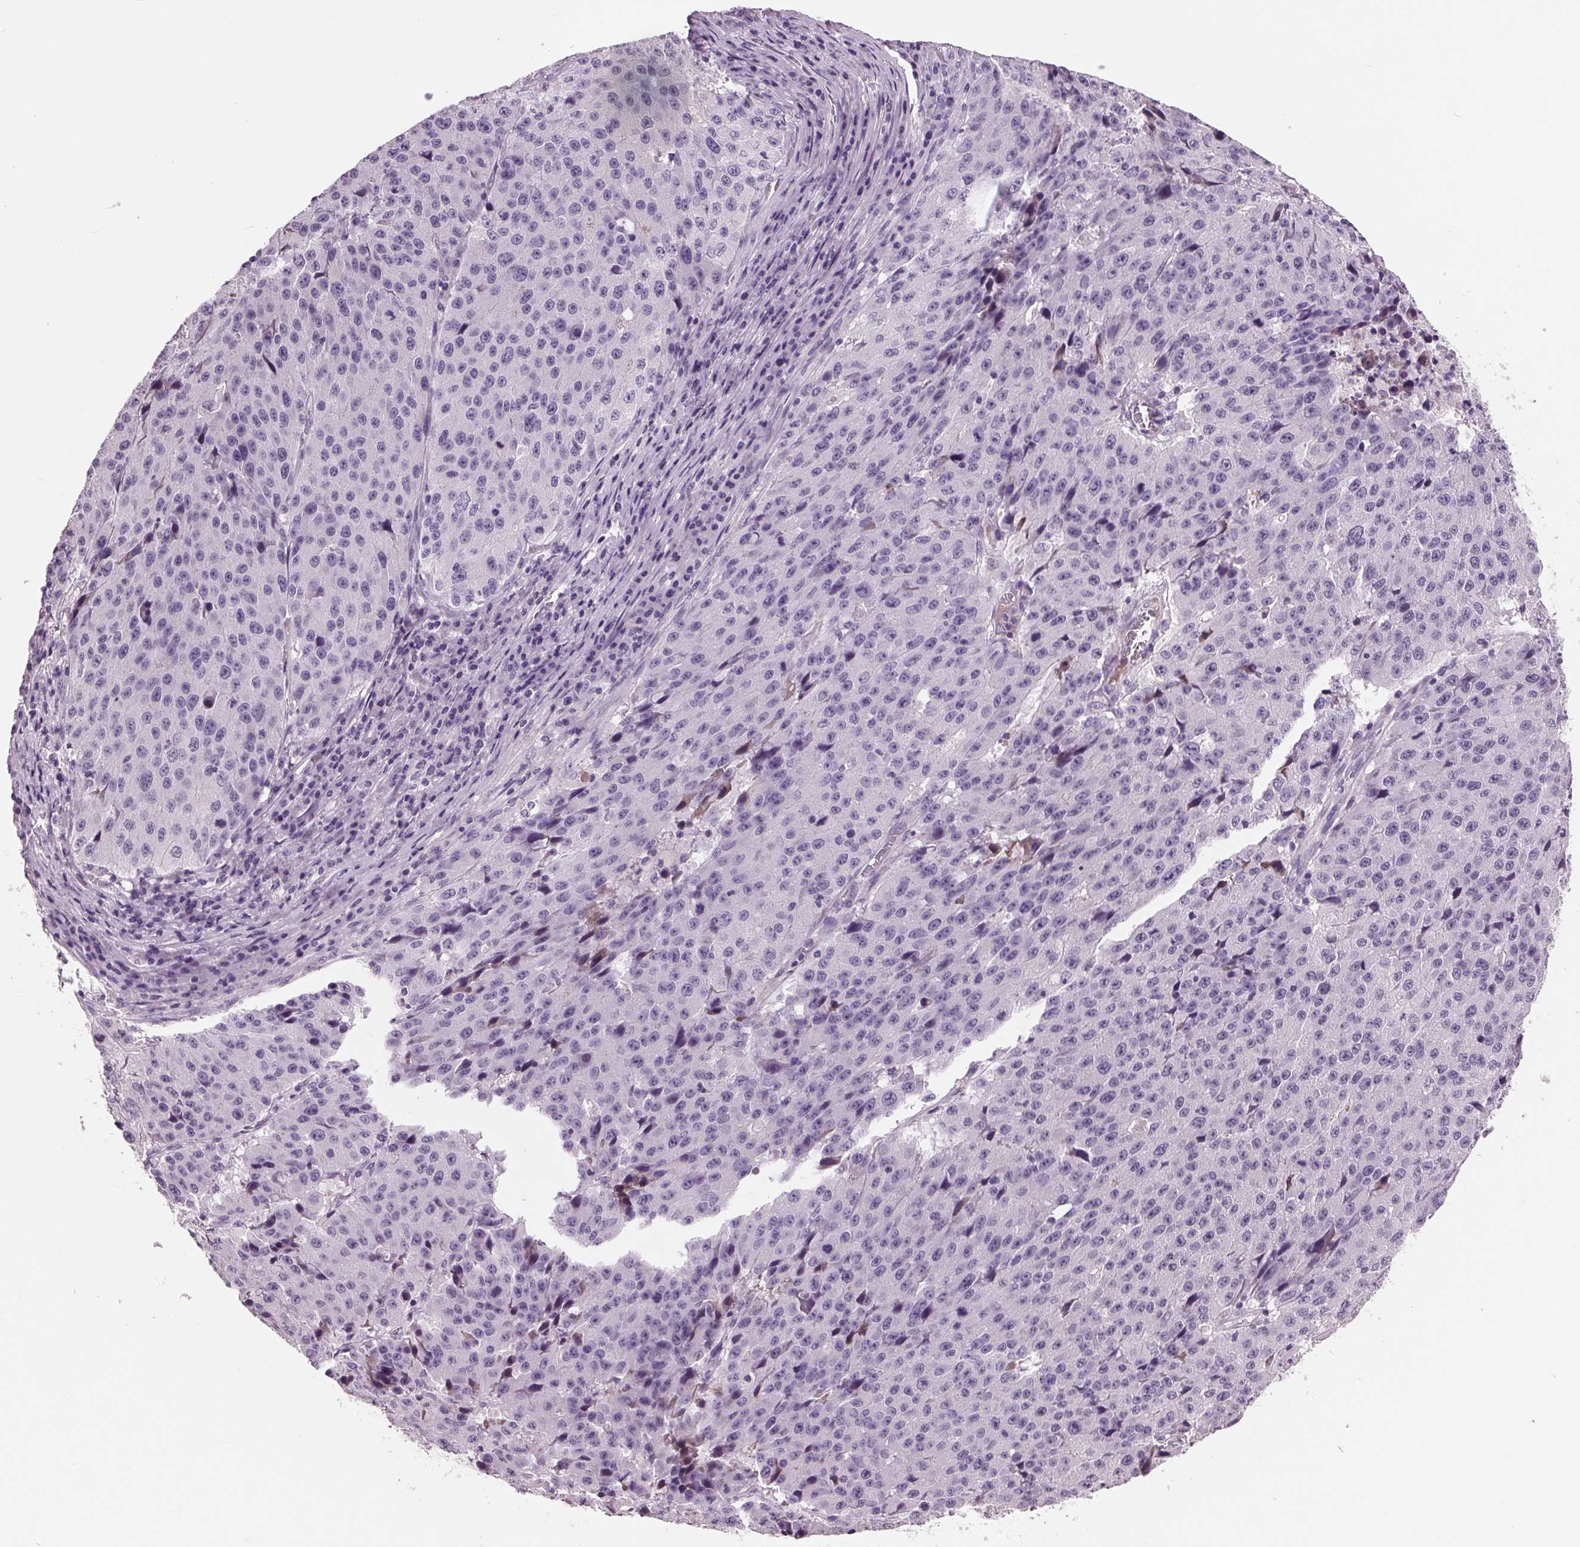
{"staining": {"intensity": "negative", "quantity": "none", "location": "none"}, "tissue": "stomach cancer", "cell_type": "Tumor cells", "image_type": "cancer", "snomed": [{"axis": "morphology", "description": "Adenocarcinoma, NOS"}, {"axis": "topography", "description": "Stomach"}], "caption": "Immunohistochemical staining of human stomach cancer exhibits no significant expression in tumor cells.", "gene": "C6", "patient": {"sex": "male", "age": 71}}